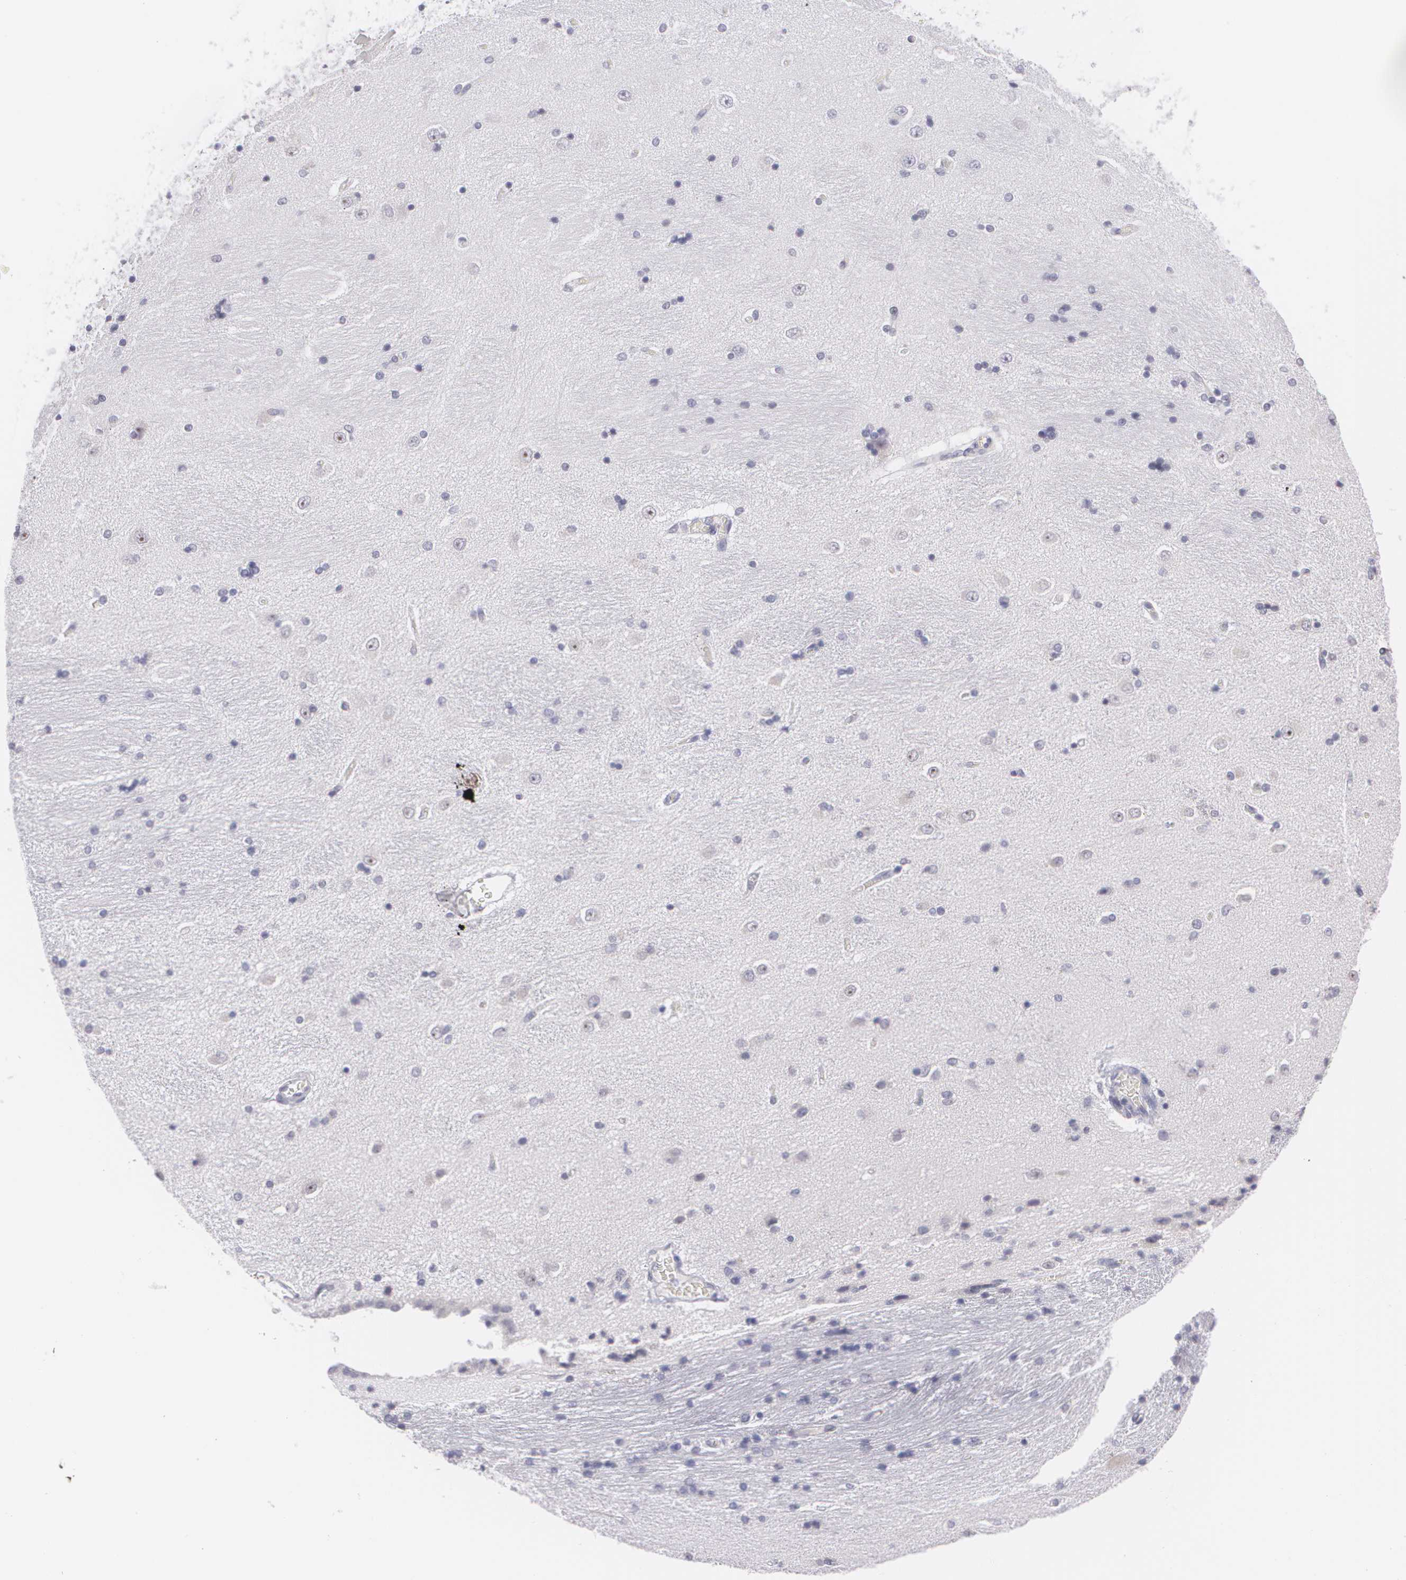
{"staining": {"intensity": "negative", "quantity": "none", "location": "none"}, "tissue": "hippocampus", "cell_type": "Glial cells", "image_type": "normal", "snomed": [{"axis": "morphology", "description": "Normal tissue, NOS"}, {"axis": "topography", "description": "Hippocampus"}], "caption": "Immunohistochemical staining of benign hippocampus demonstrates no significant staining in glial cells. (Stains: DAB (3,3'-diaminobenzidine) immunohistochemistry (IHC) with hematoxylin counter stain, Microscopy: brightfield microscopy at high magnification).", "gene": "BCL10", "patient": {"sex": "female", "age": 54}}